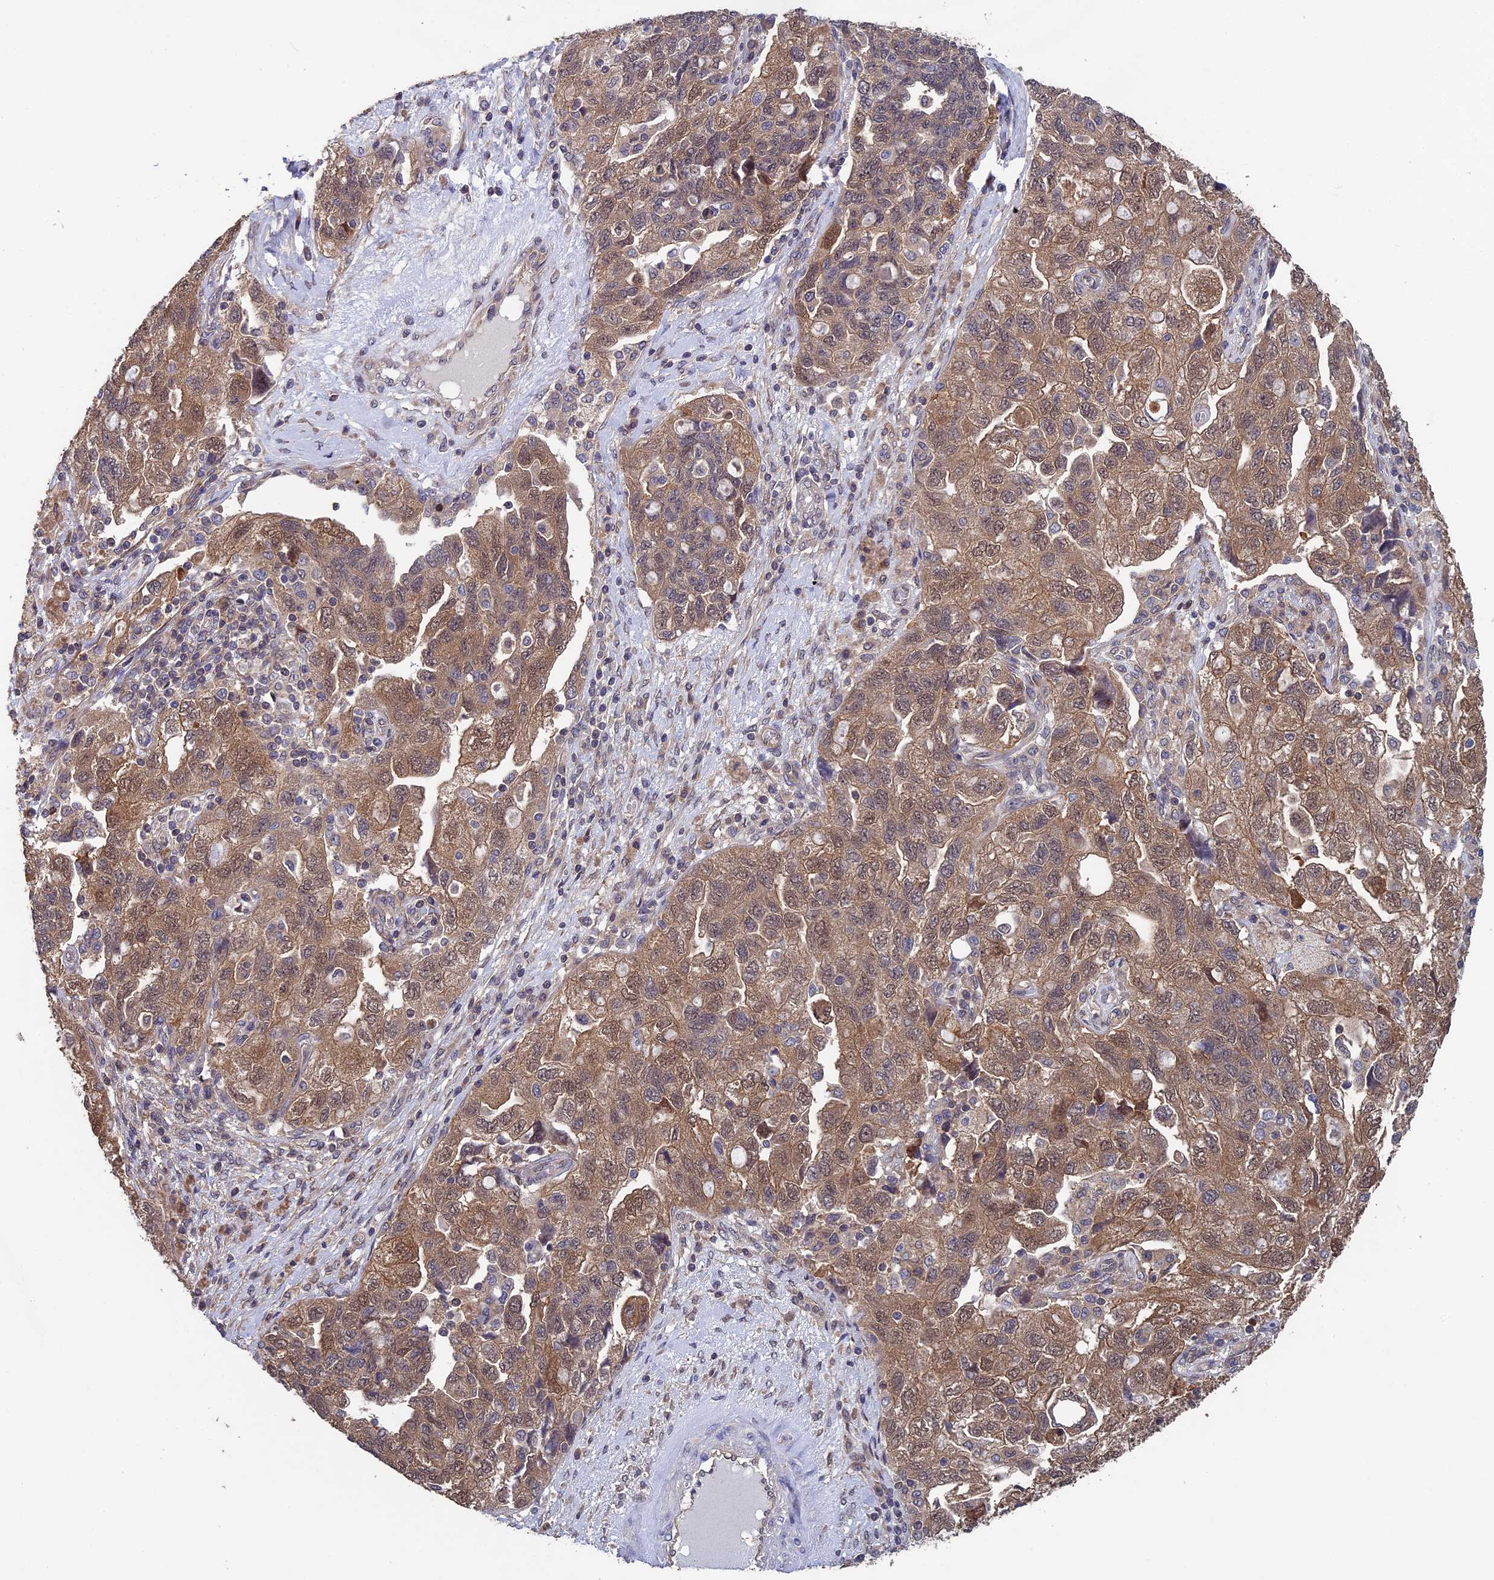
{"staining": {"intensity": "moderate", "quantity": ">75%", "location": "cytoplasmic/membranous,nuclear"}, "tissue": "ovarian cancer", "cell_type": "Tumor cells", "image_type": "cancer", "snomed": [{"axis": "morphology", "description": "Carcinoma, NOS"}, {"axis": "morphology", "description": "Cystadenocarcinoma, serous, NOS"}, {"axis": "topography", "description": "Ovary"}], "caption": "Carcinoma (ovarian) tissue reveals moderate cytoplasmic/membranous and nuclear positivity in about >75% of tumor cells, visualized by immunohistochemistry.", "gene": "LCMT1", "patient": {"sex": "female", "age": 69}}